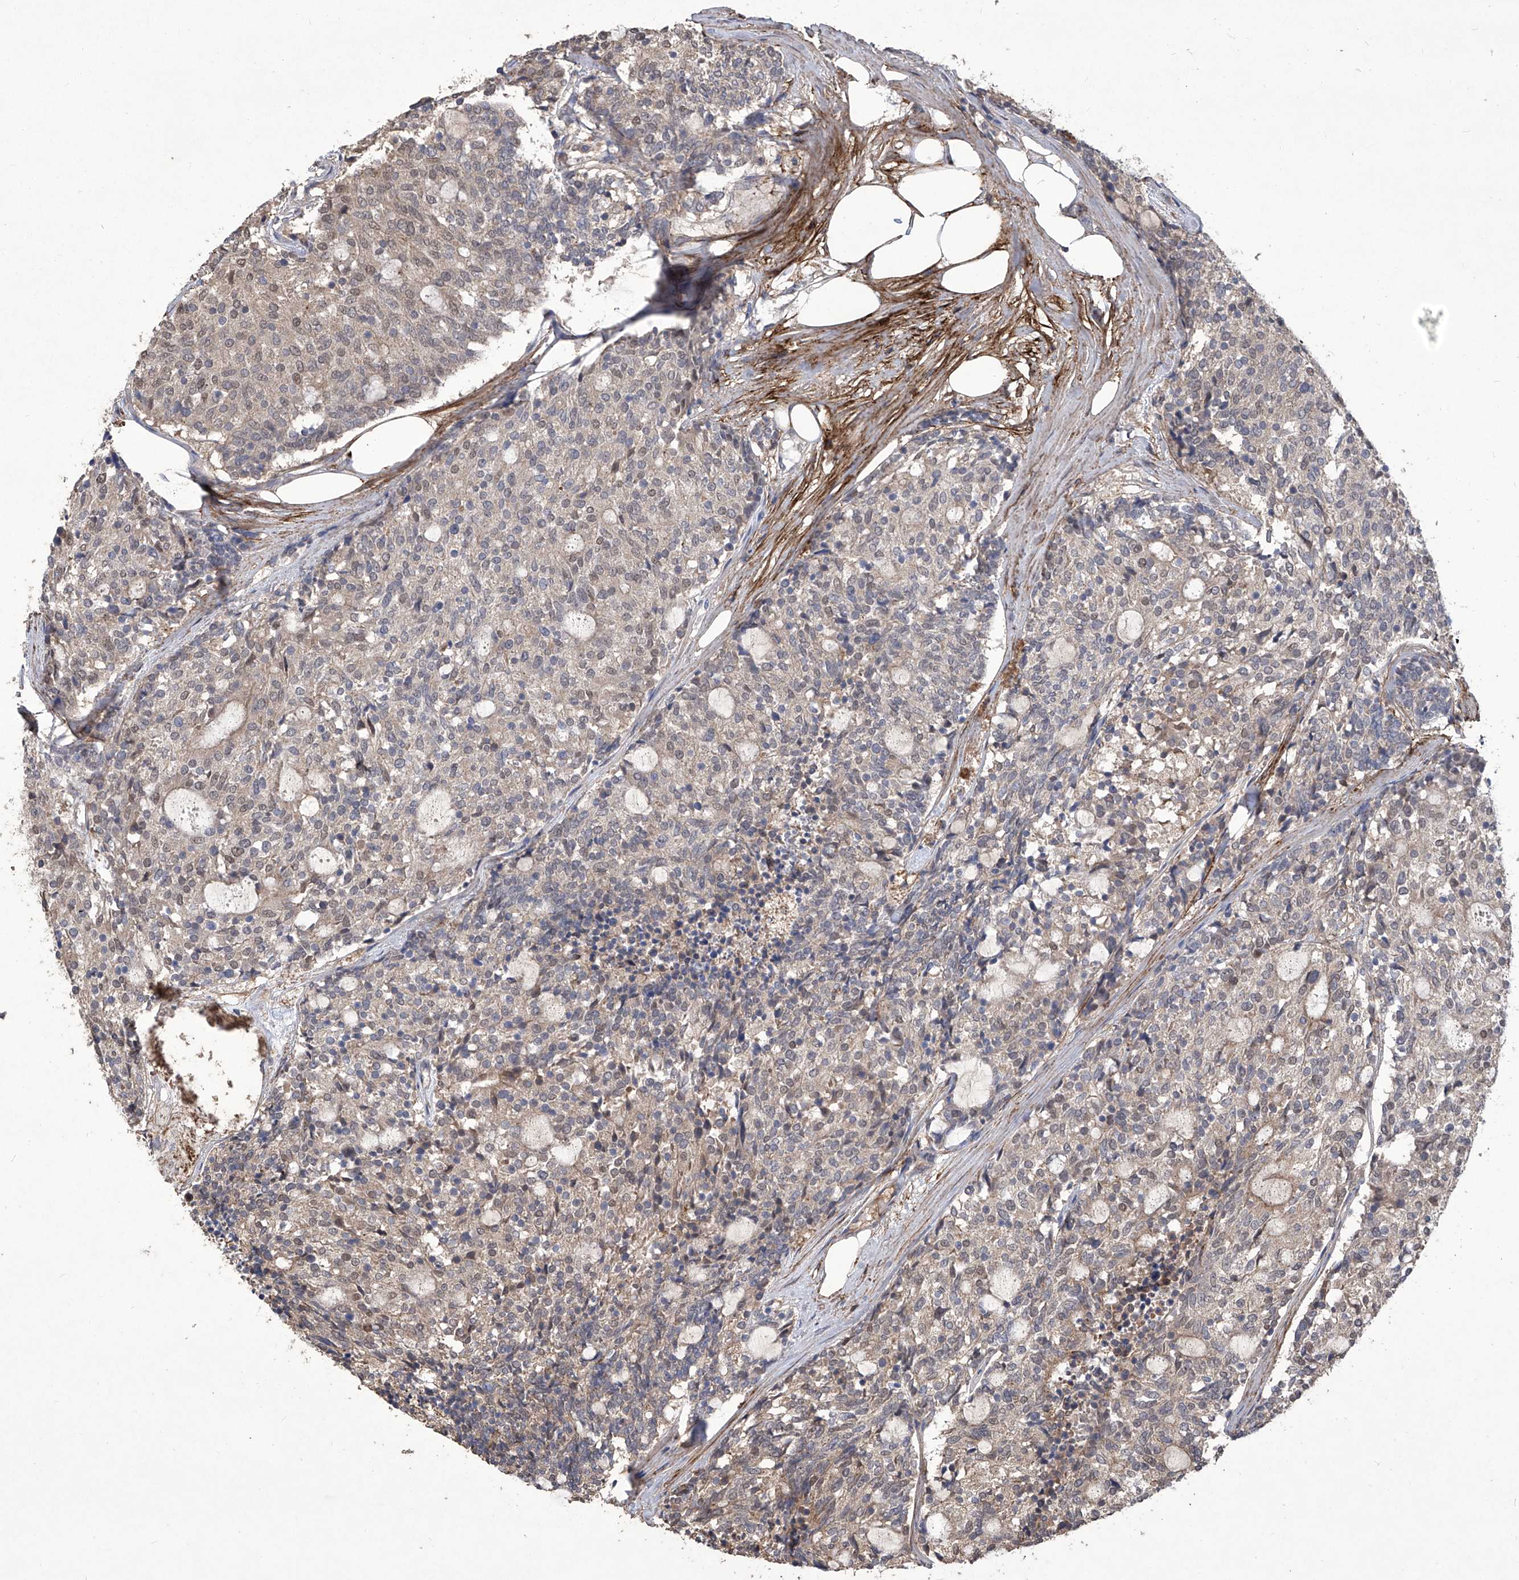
{"staining": {"intensity": "weak", "quantity": "25%-75%", "location": "cytoplasmic/membranous,nuclear"}, "tissue": "carcinoid", "cell_type": "Tumor cells", "image_type": "cancer", "snomed": [{"axis": "morphology", "description": "Carcinoid, malignant, NOS"}, {"axis": "topography", "description": "Pancreas"}], "caption": "A high-resolution histopathology image shows IHC staining of carcinoid, which exhibits weak cytoplasmic/membranous and nuclear staining in approximately 25%-75% of tumor cells.", "gene": "TXNIP", "patient": {"sex": "female", "age": 54}}